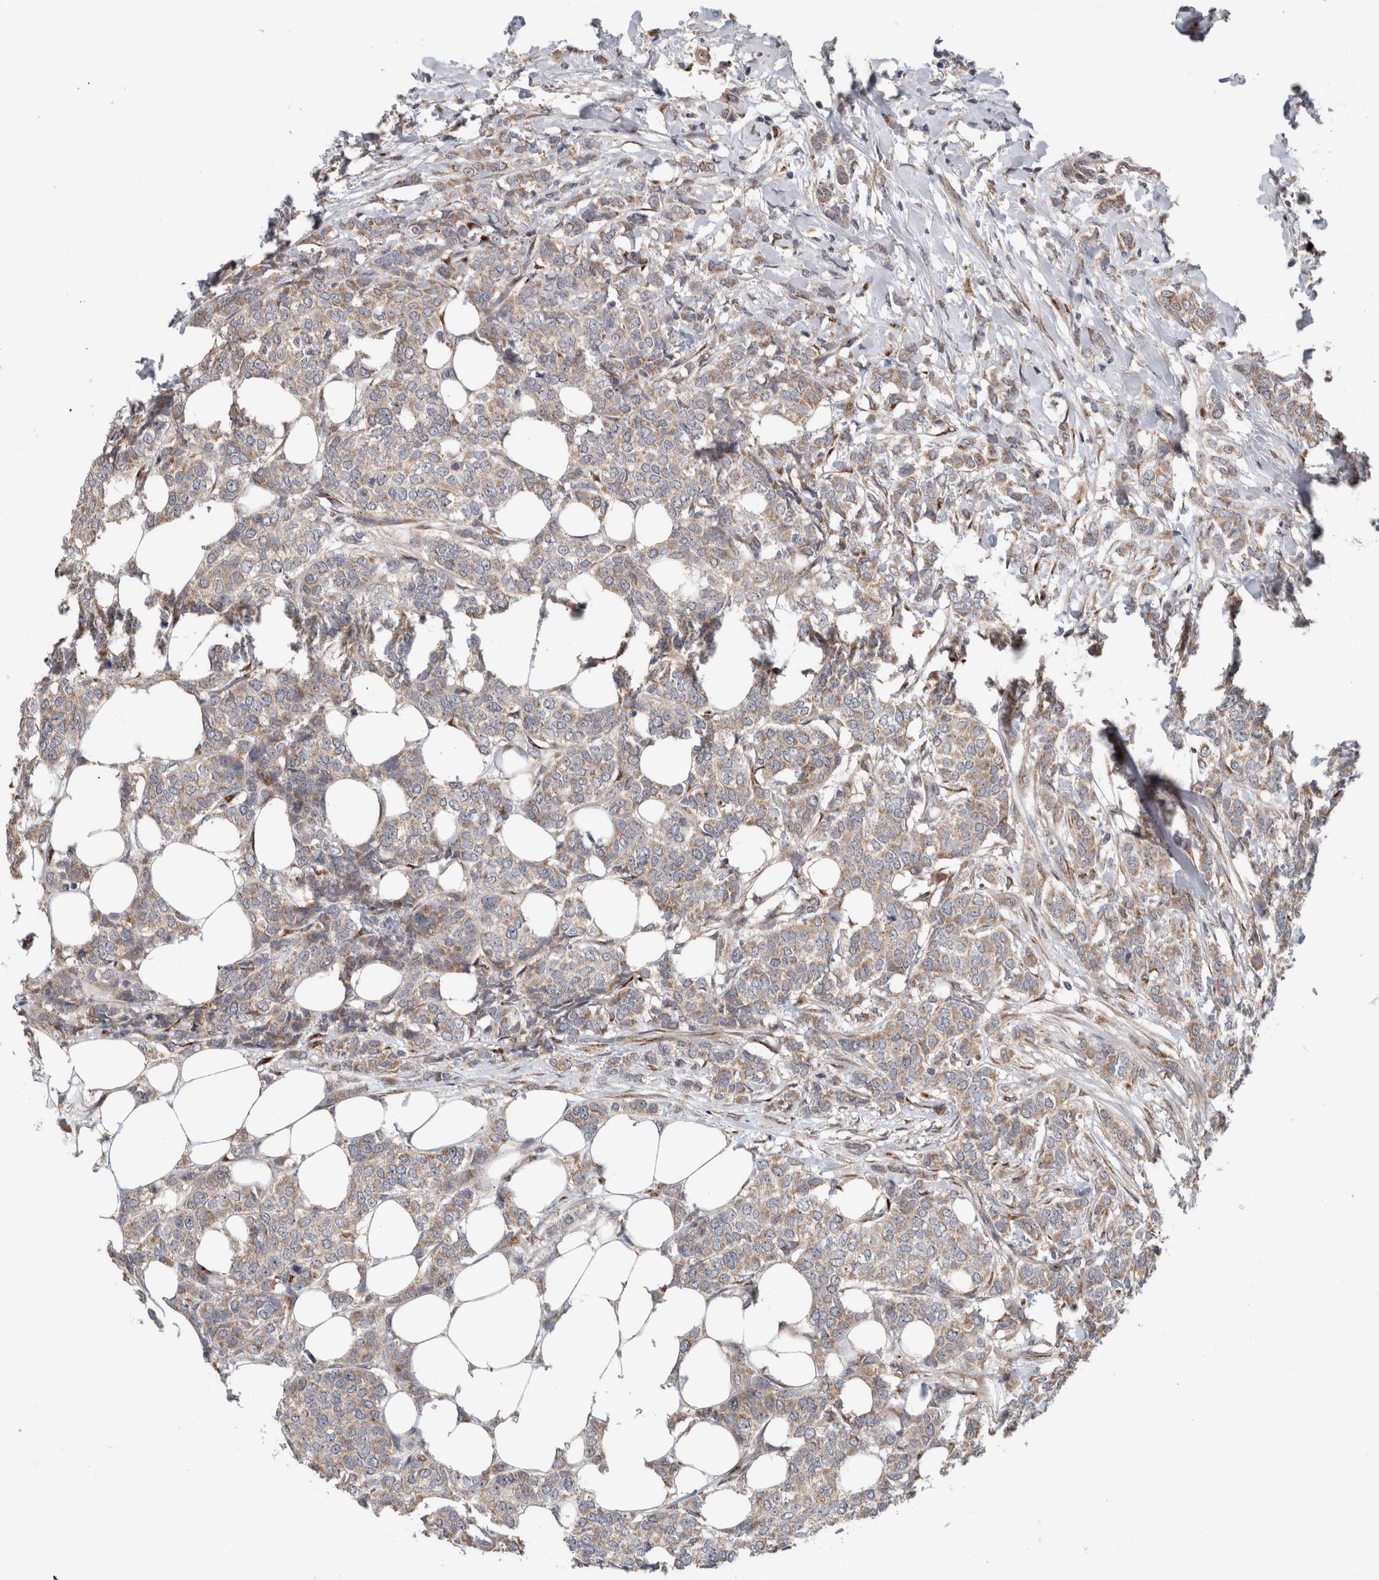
{"staining": {"intensity": "moderate", "quantity": ">75%", "location": "cytoplasmic/membranous"}, "tissue": "breast cancer", "cell_type": "Tumor cells", "image_type": "cancer", "snomed": [{"axis": "morphology", "description": "Lobular carcinoma"}, {"axis": "topography", "description": "Skin"}, {"axis": "topography", "description": "Breast"}], "caption": "A photomicrograph of breast cancer (lobular carcinoma) stained for a protein exhibits moderate cytoplasmic/membranous brown staining in tumor cells.", "gene": "TRIM5", "patient": {"sex": "female", "age": 46}}